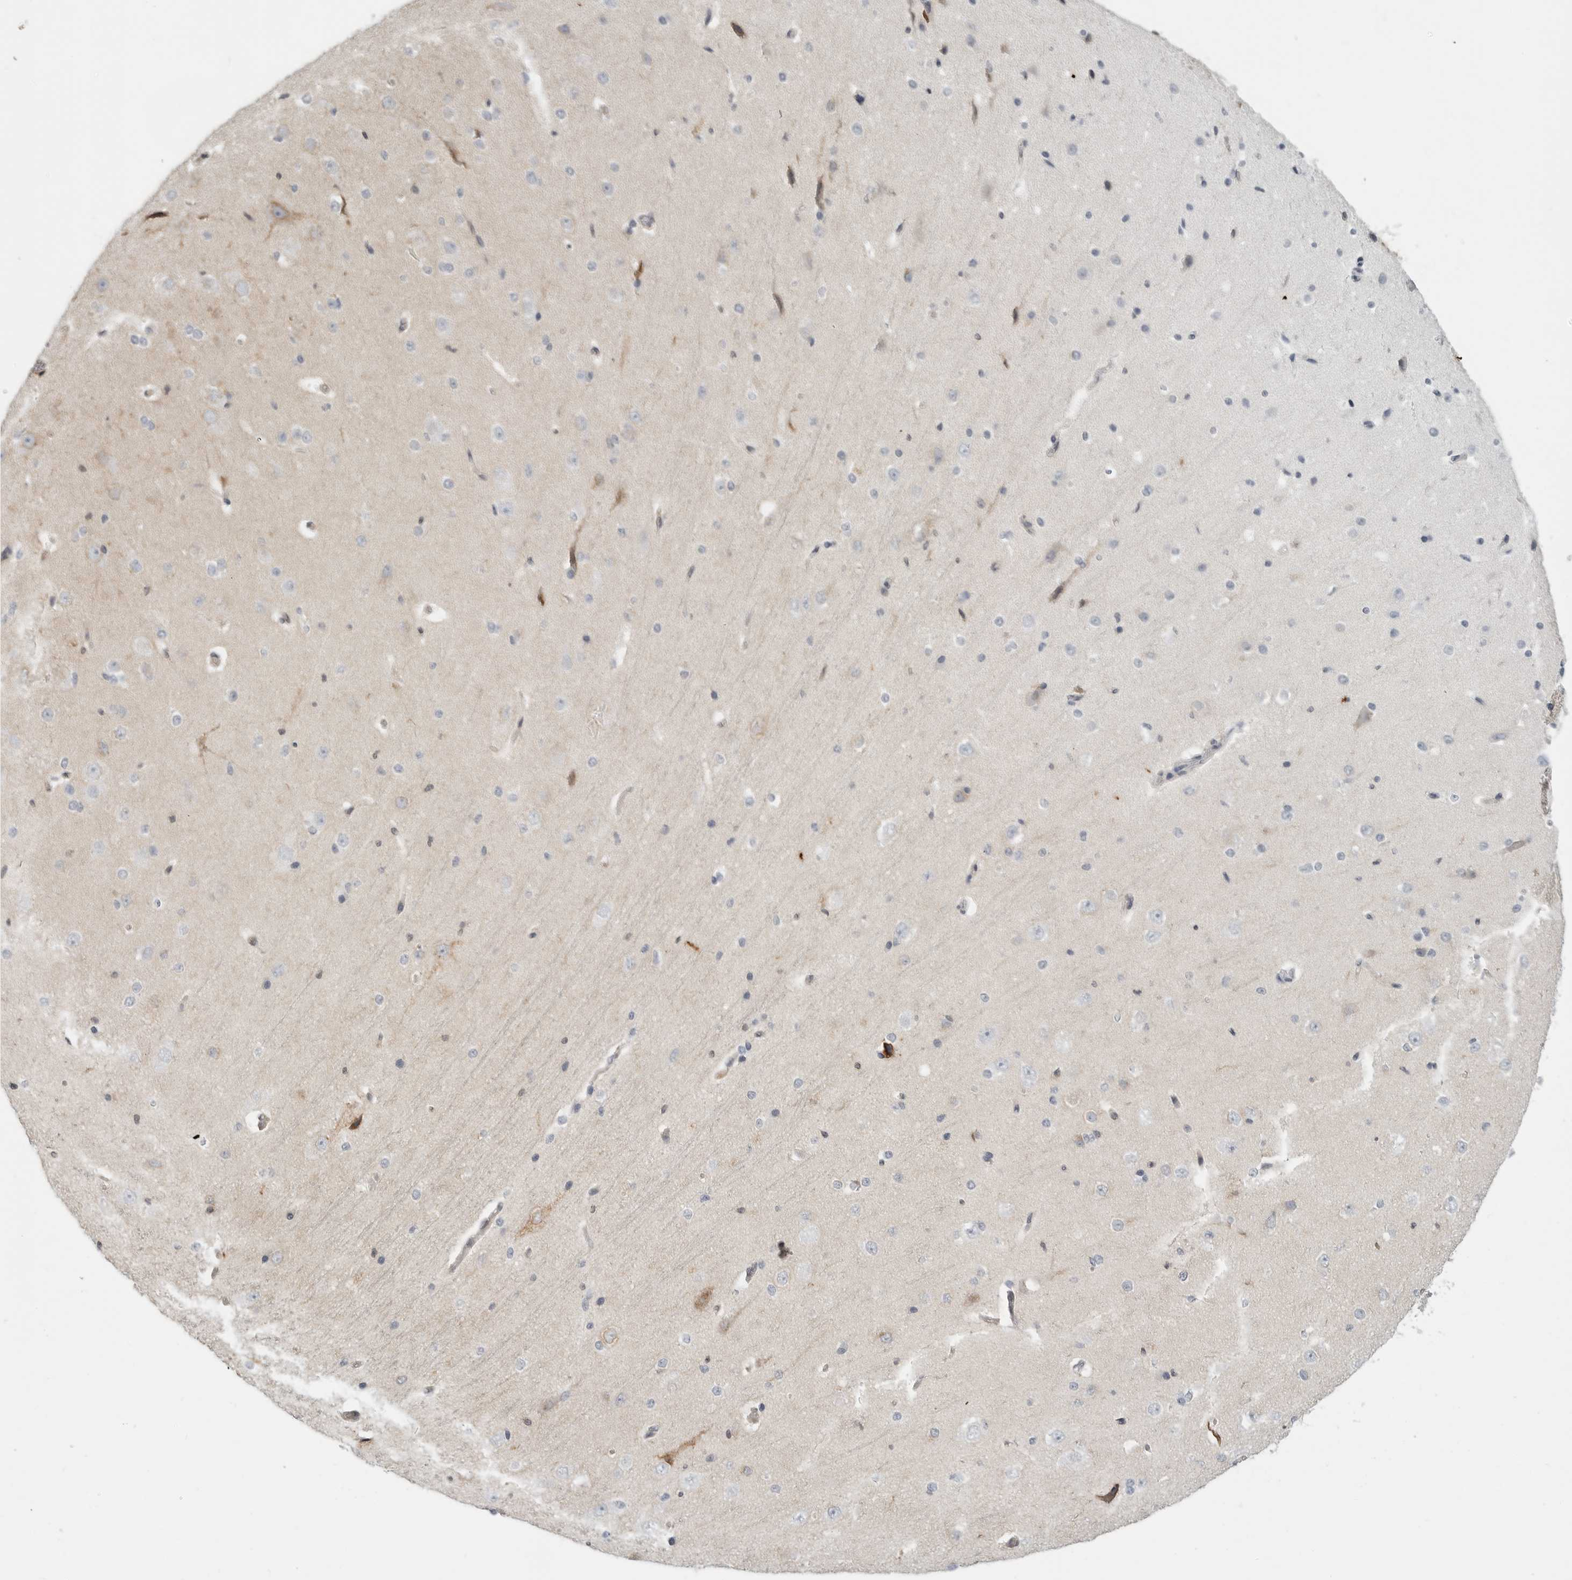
{"staining": {"intensity": "weak", "quantity": ">75%", "location": "cytoplasmic/membranous,nuclear"}, "tissue": "cerebral cortex", "cell_type": "Endothelial cells", "image_type": "normal", "snomed": [{"axis": "morphology", "description": "Normal tissue, NOS"}, {"axis": "morphology", "description": "Developmental malformation"}, {"axis": "topography", "description": "Cerebral cortex"}], "caption": "Immunohistochemistry micrograph of unremarkable human cerebral cortex stained for a protein (brown), which demonstrates low levels of weak cytoplasmic/membranous,nuclear positivity in about >75% of endothelial cells.", "gene": "ANXA11", "patient": {"sex": "female", "age": 30}}